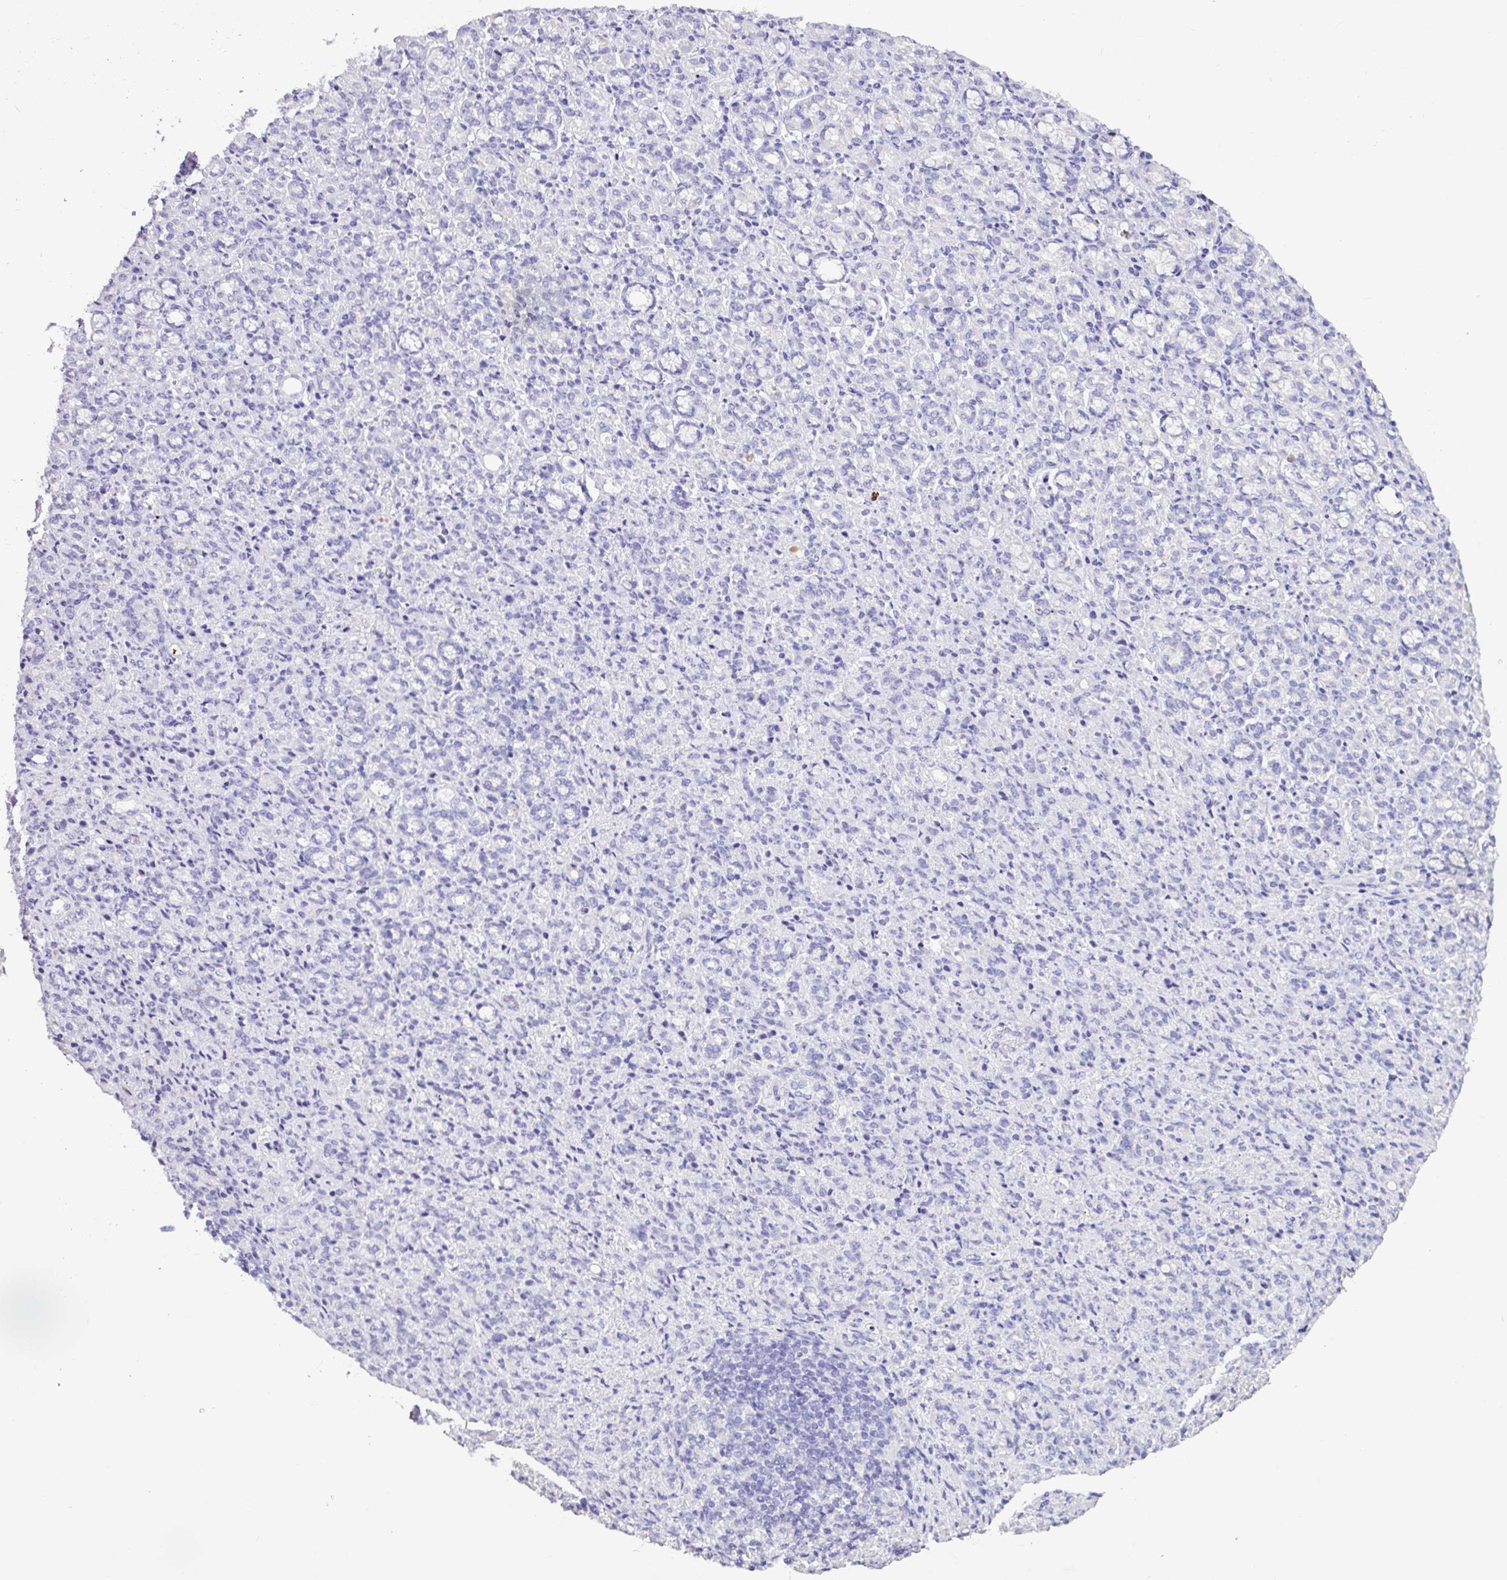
{"staining": {"intensity": "negative", "quantity": "none", "location": "none"}, "tissue": "stomach cancer", "cell_type": "Tumor cells", "image_type": "cancer", "snomed": [{"axis": "morphology", "description": "Adenocarcinoma, NOS"}, {"axis": "topography", "description": "Stomach"}], "caption": "Human adenocarcinoma (stomach) stained for a protein using immunohistochemistry (IHC) reveals no expression in tumor cells.", "gene": "NAPSA", "patient": {"sex": "female", "age": 79}}